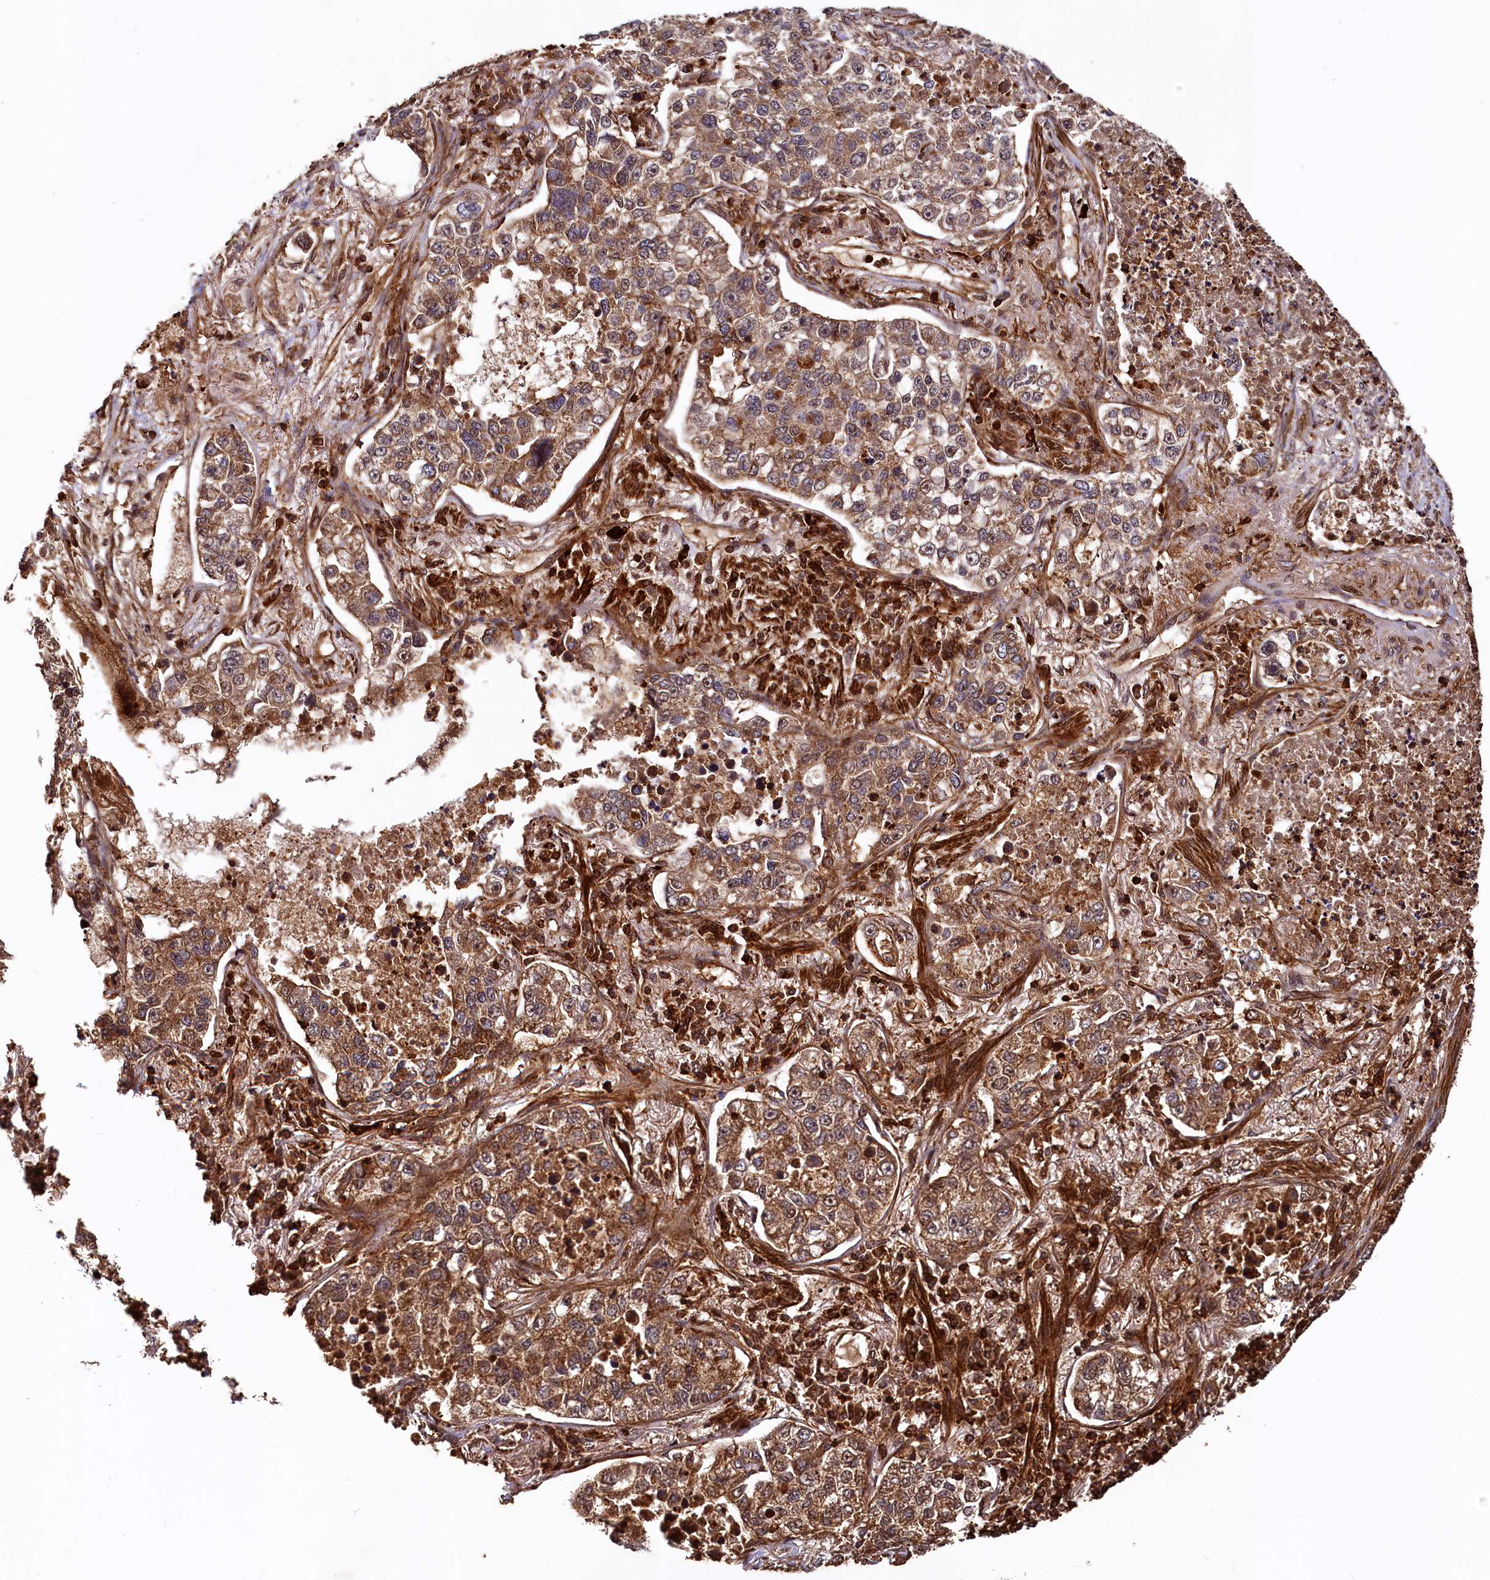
{"staining": {"intensity": "moderate", "quantity": ">75%", "location": "cytoplasmic/membranous"}, "tissue": "lung cancer", "cell_type": "Tumor cells", "image_type": "cancer", "snomed": [{"axis": "morphology", "description": "Adenocarcinoma, NOS"}, {"axis": "topography", "description": "Lung"}], "caption": "The immunohistochemical stain highlights moderate cytoplasmic/membranous positivity in tumor cells of lung cancer (adenocarcinoma) tissue.", "gene": "STUB1", "patient": {"sex": "male", "age": 49}}